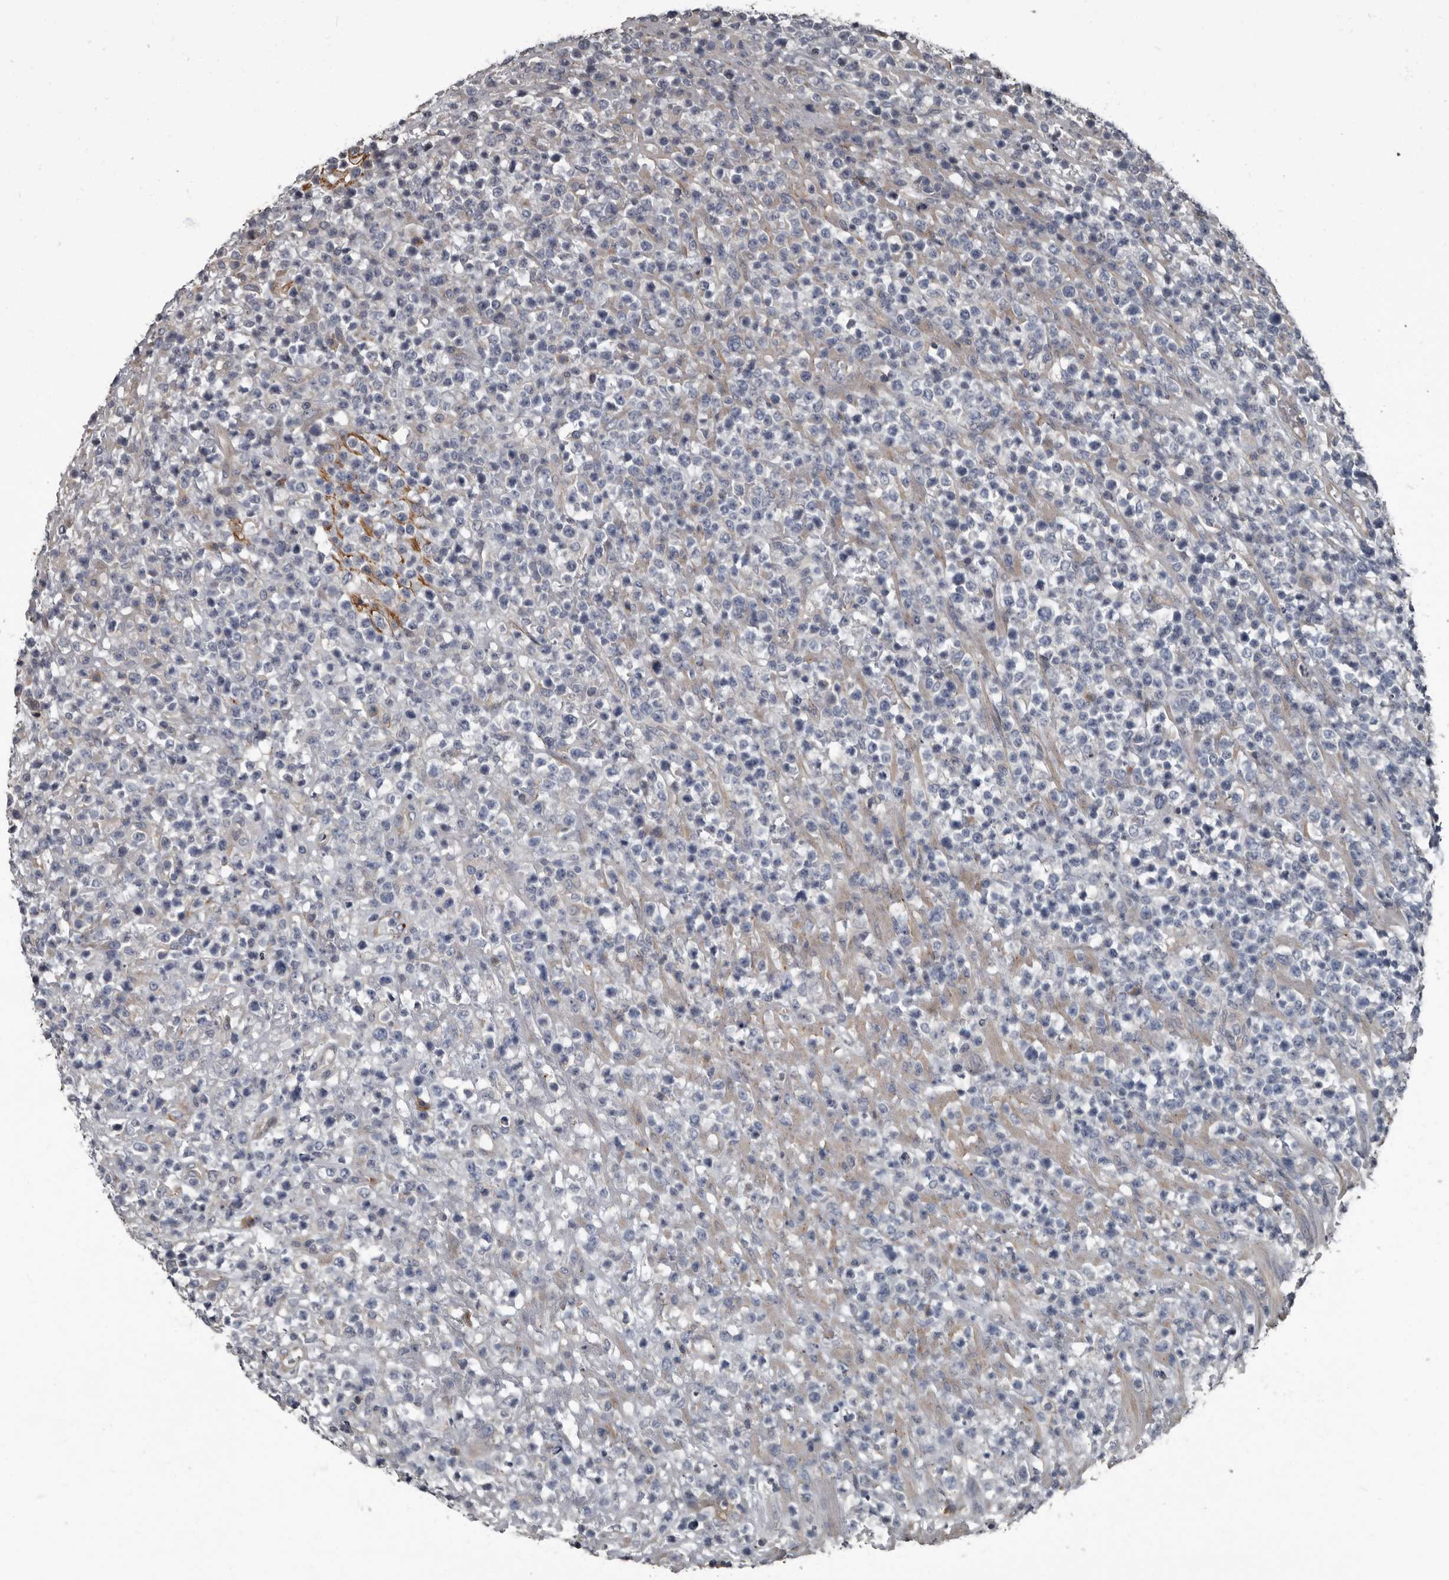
{"staining": {"intensity": "negative", "quantity": "none", "location": "none"}, "tissue": "lymphoma", "cell_type": "Tumor cells", "image_type": "cancer", "snomed": [{"axis": "morphology", "description": "Malignant lymphoma, non-Hodgkin's type, High grade"}, {"axis": "topography", "description": "Colon"}], "caption": "Immunohistochemical staining of lymphoma exhibits no significant positivity in tumor cells.", "gene": "TPD52L1", "patient": {"sex": "female", "age": 53}}